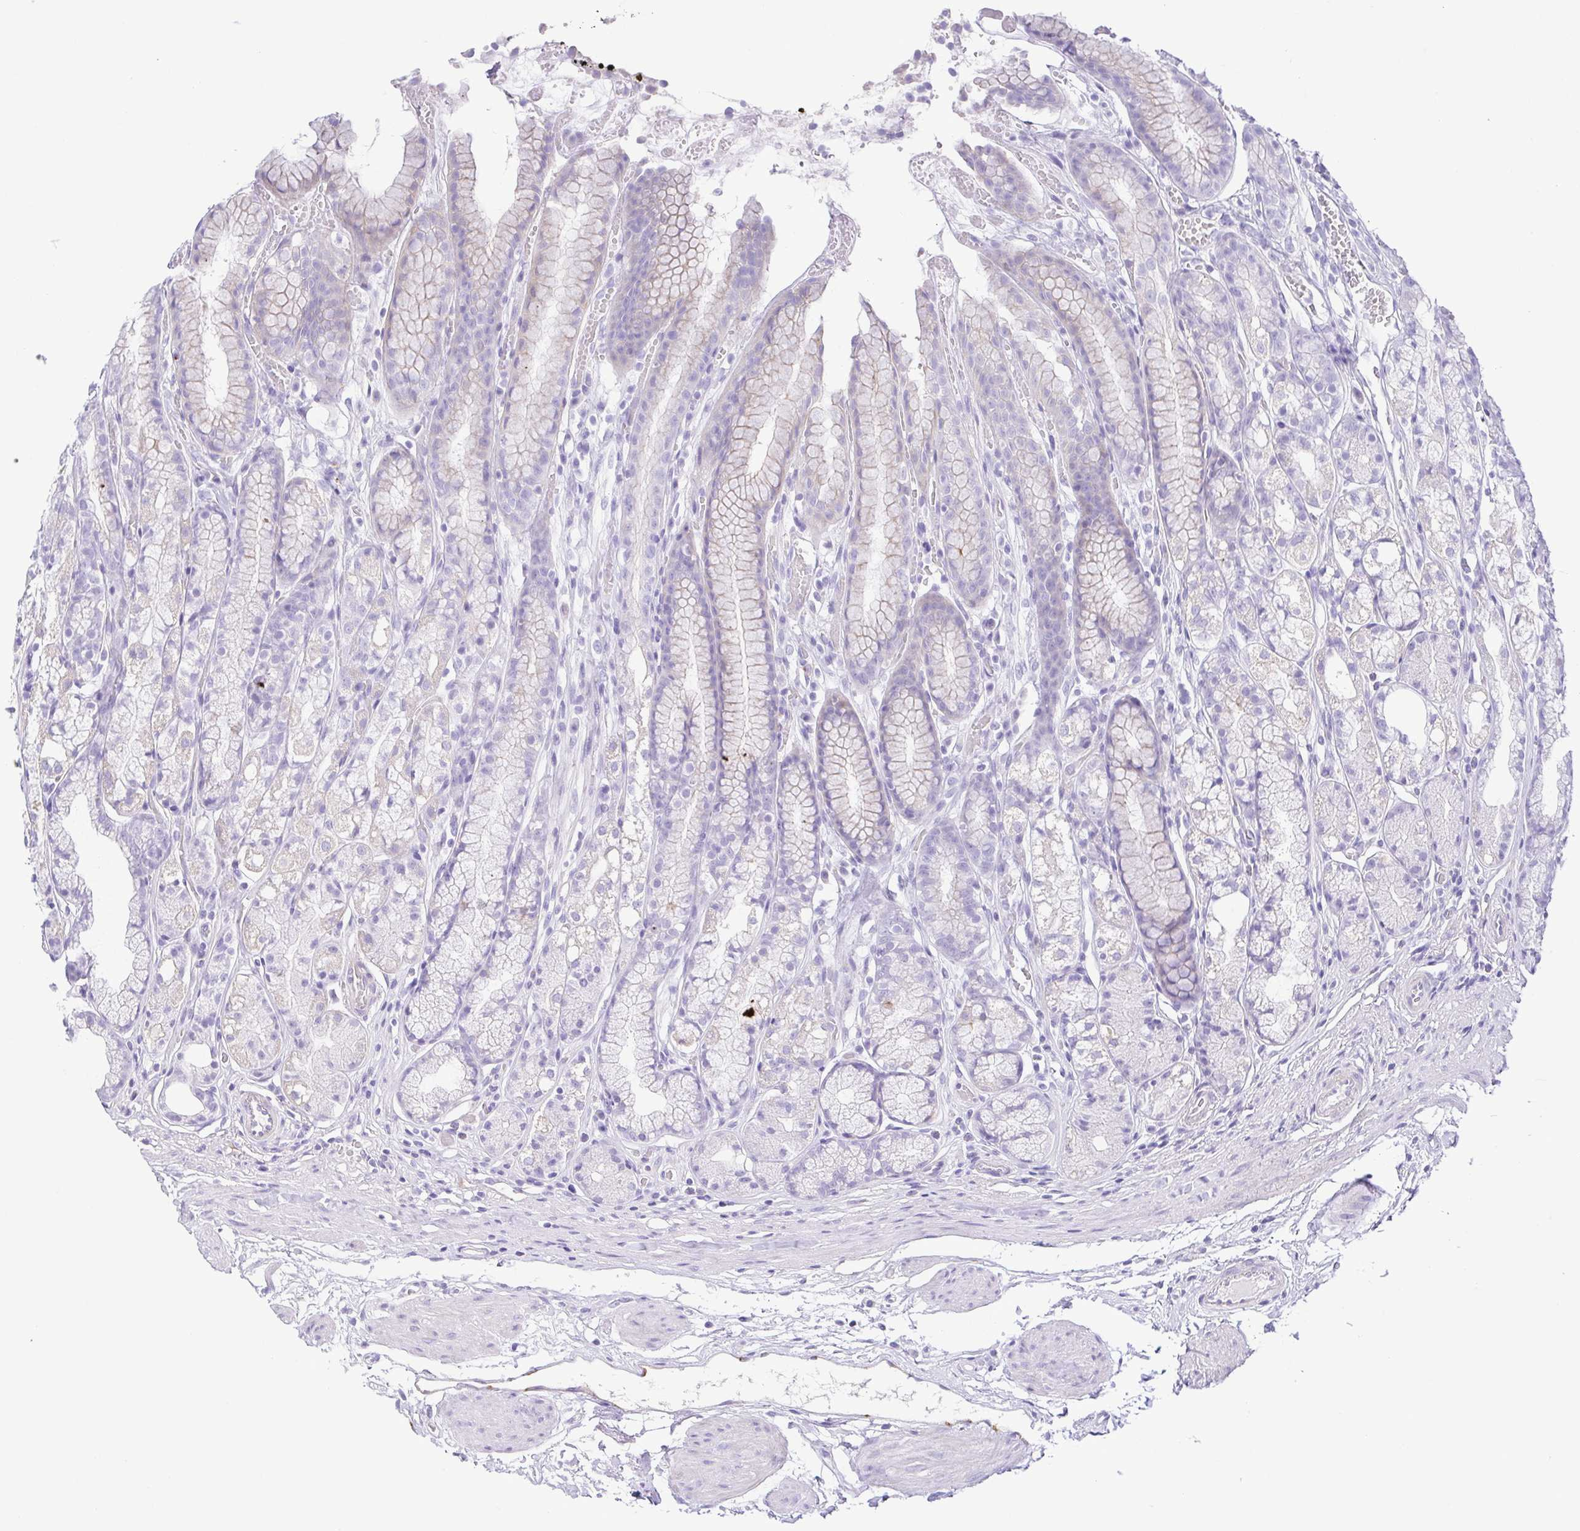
{"staining": {"intensity": "negative", "quantity": "none", "location": "none"}, "tissue": "stomach", "cell_type": "Glandular cells", "image_type": "normal", "snomed": [{"axis": "morphology", "description": "Normal tissue, NOS"}, {"axis": "topography", "description": "Smooth muscle"}, {"axis": "topography", "description": "Stomach"}], "caption": "Stomach stained for a protein using immunohistochemistry (IHC) demonstrates no expression glandular cells.", "gene": "GPR182", "patient": {"sex": "male", "age": 70}}